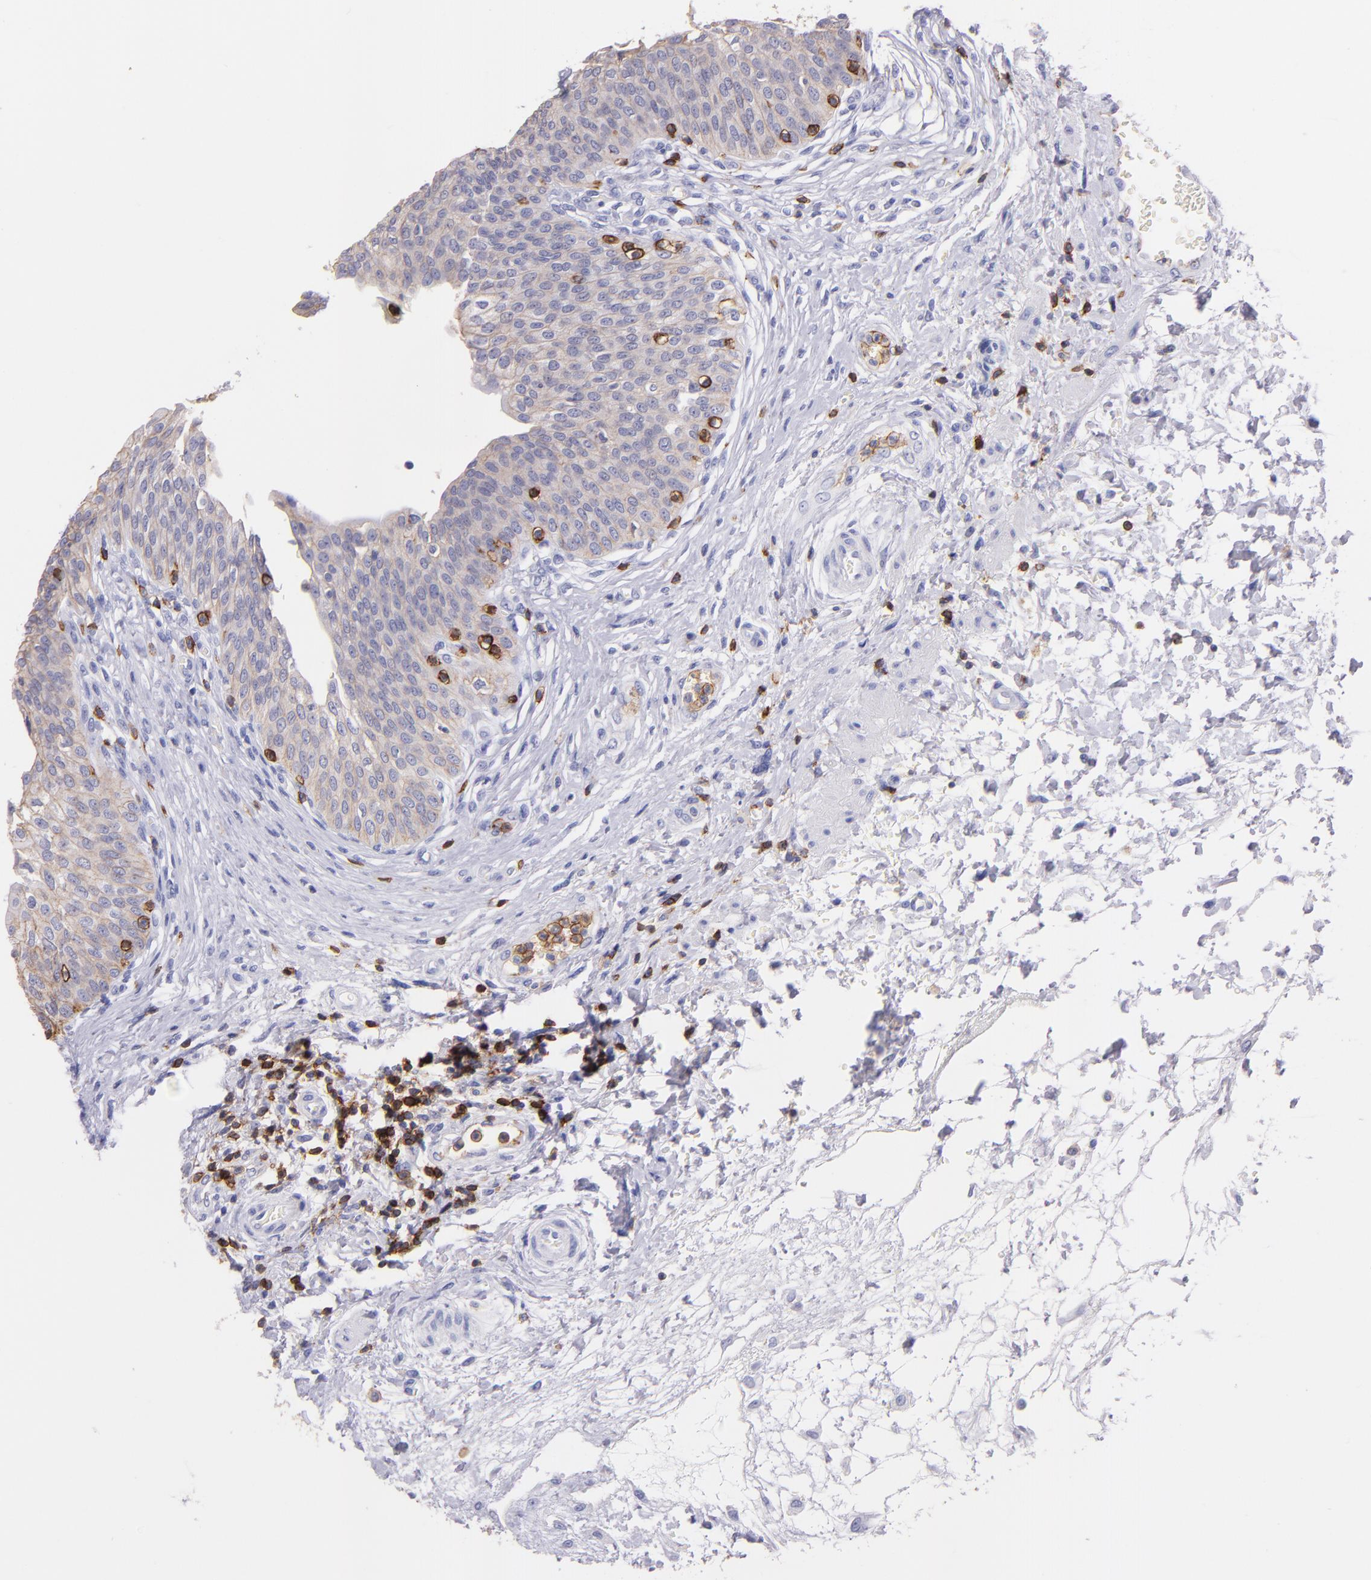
{"staining": {"intensity": "weak", "quantity": ">75%", "location": "cytoplasmic/membranous"}, "tissue": "urinary bladder", "cell_type": "Urothelial cells", "image_type": "normal", "snomed": [{"axis": "morphology", "description": "Normal tissue, NOS"}, {"axis": "topography", "description": "Smooth muscle"}, {"axis": "topography", "description": "Urinary bladder"}], "caption": "Protein expression analysis of benign human urinary bladder reveals weak cytoplasmic/membranous expression in about >75% of urothelial cells.", "gene": "SPN", "patient": {"sex": "male", "age": 35}}